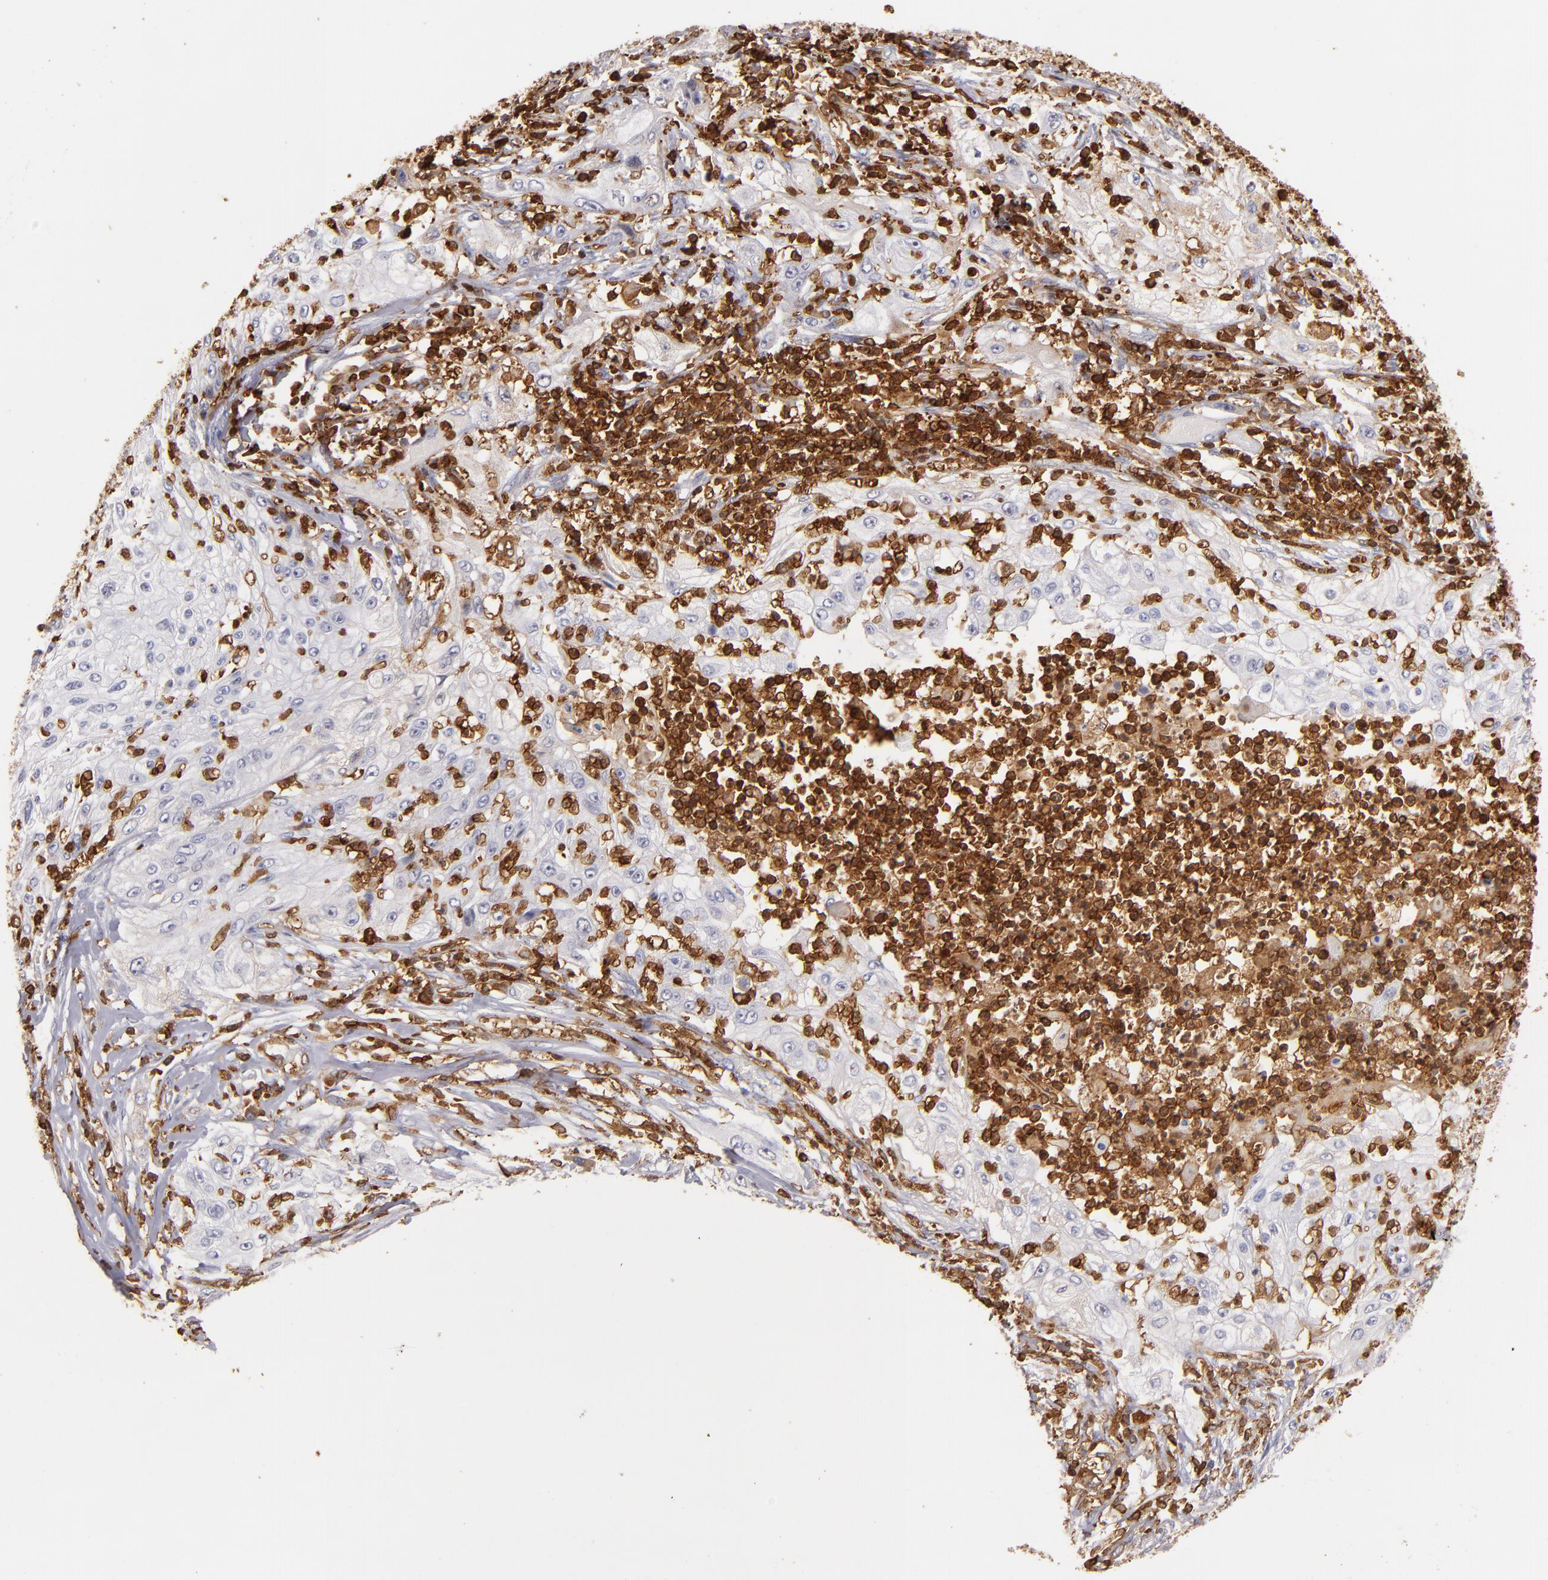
{"staining": {"intensity": "negative", "quantity": "none", "location": "none"}, "tissue": "lung cancer", "cell_type": "Tumor cells", "image_type": "cancer", "snomed": [{"axis": "morphology", "description": "Inflammation, NOS"}, {"axis": "morphology", "description": "Squamous cell carcinoma, NOS"}, {"axis": "topography", "description": "Lymph node"}, {"axis": "topography", "description": "Soft tissue"}, {"axis": "topography", "description": "Lung"}], "caption": "The histopathology image shows no significant expression in tumor cells of lung cancer (squamous cell carcinoma).", "gene": "WAS", "patient": {"sex": "male", "age": 66}}